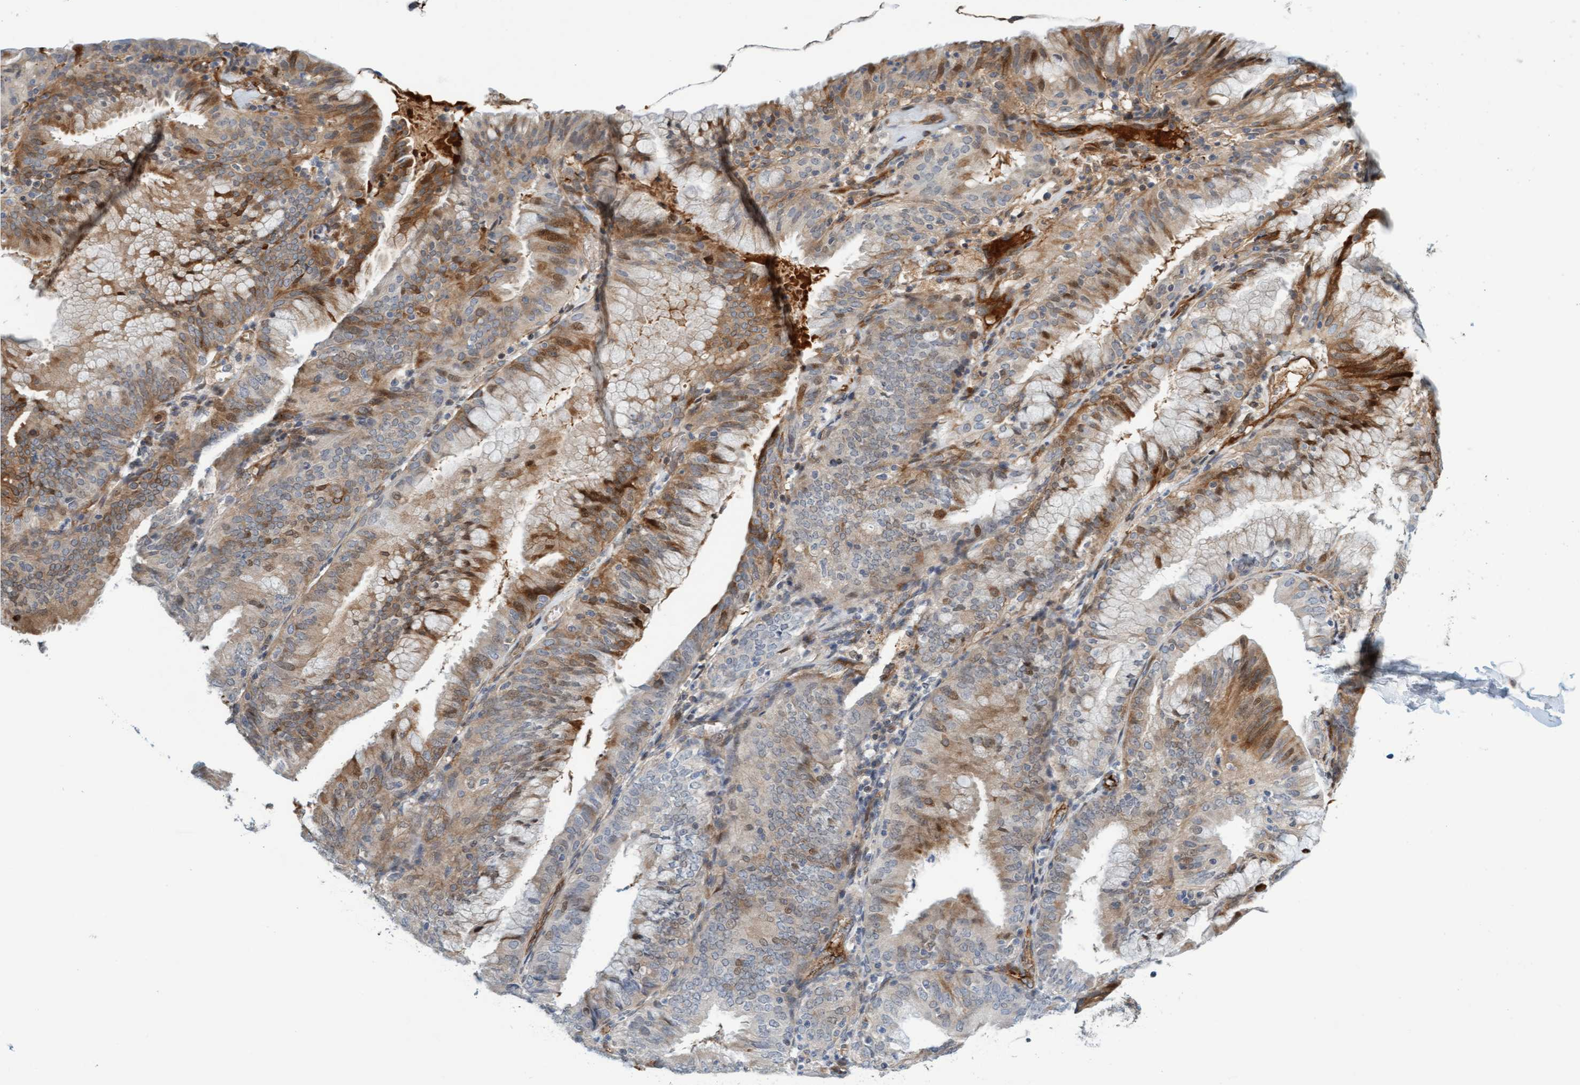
{"staining": {"intensity": "moderate", "quantity": "25%-75%", "location": "cytoplasmic/membranous"}, "tissue": "endometrium", "cell_type": "Cells in endometrial stroma", "image_type": "normal", "snomed": [{"axis": "morphology", "description": "Normal tissue, NOS"}, {"axis": "morphology", "description": "Adenocarcinoma, NOS"}, {"axis": "topography", "description": "Endometrium"}], "caption": "Benign endometrium was stained to show a protein in brown. There is medium levels of moderate cytoplasmic/membranous staining in about 25%-75% of cells in endometrial stroma. Using DAB (3,3'-diaminobenzidine) (brown) and hematoxylin (blue) stains, captured at high magnification using brightfield microscopy.", "gene": "EIF4EBP1", "patient": {"sex": "female", "age": 57}}